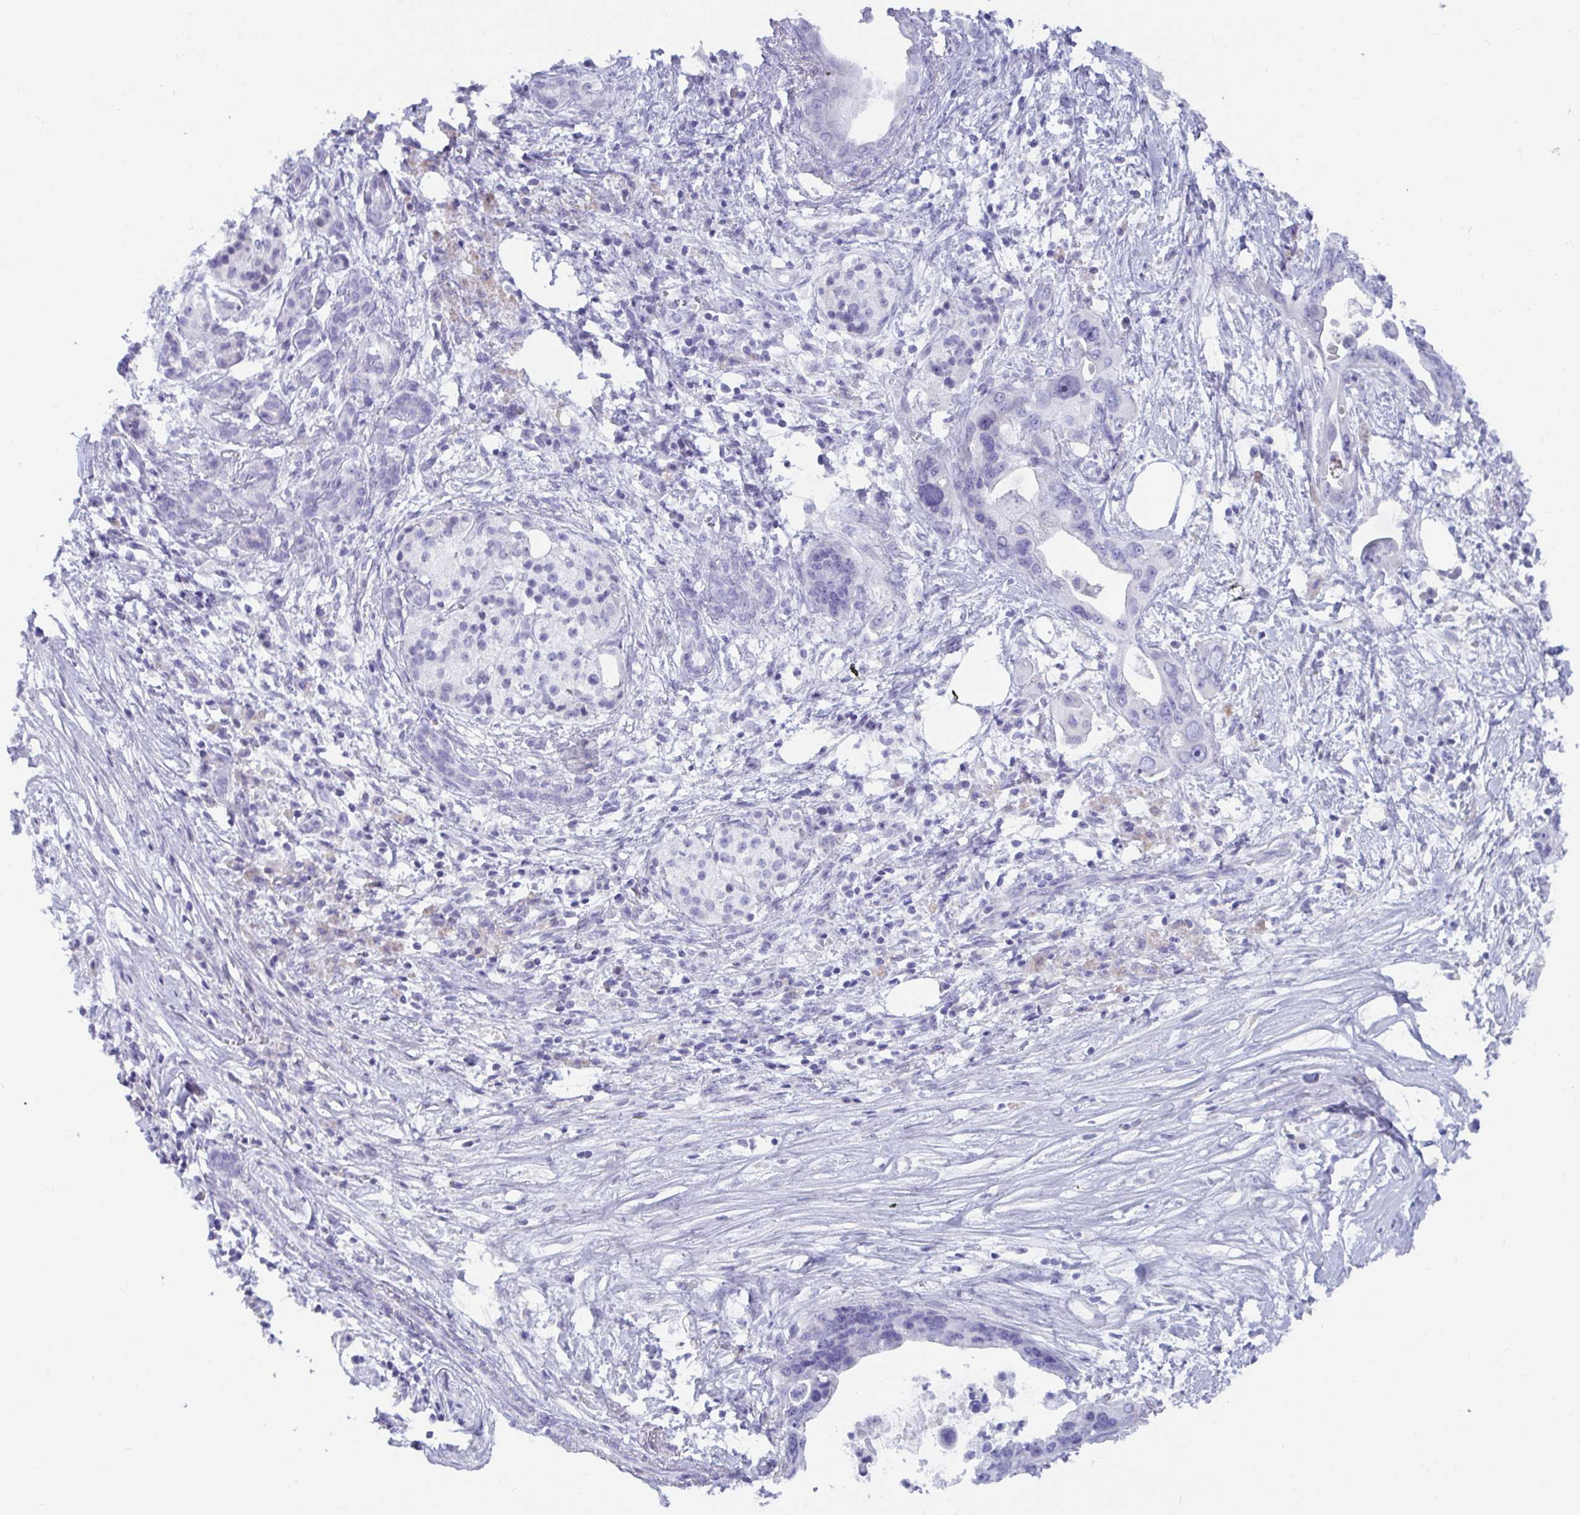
{"staining": {"intensity": "negative", "quantity": "none", "location": "none"}, "tissue": "pancreatic cancer", "cell_type": "Tumor cells", "image_type": "cancer", "snomed": [{"axis": "morphology", "description": "Adenocarcinoma, NOS"}, {"axis": "topography", "description": "Pancreas"}], "caption": "Protein analysis of pancreatic cancer reveals no significant staining in tumor cells.", "gene": "NPY", "patient": {"sex": "female", "age": 83}}